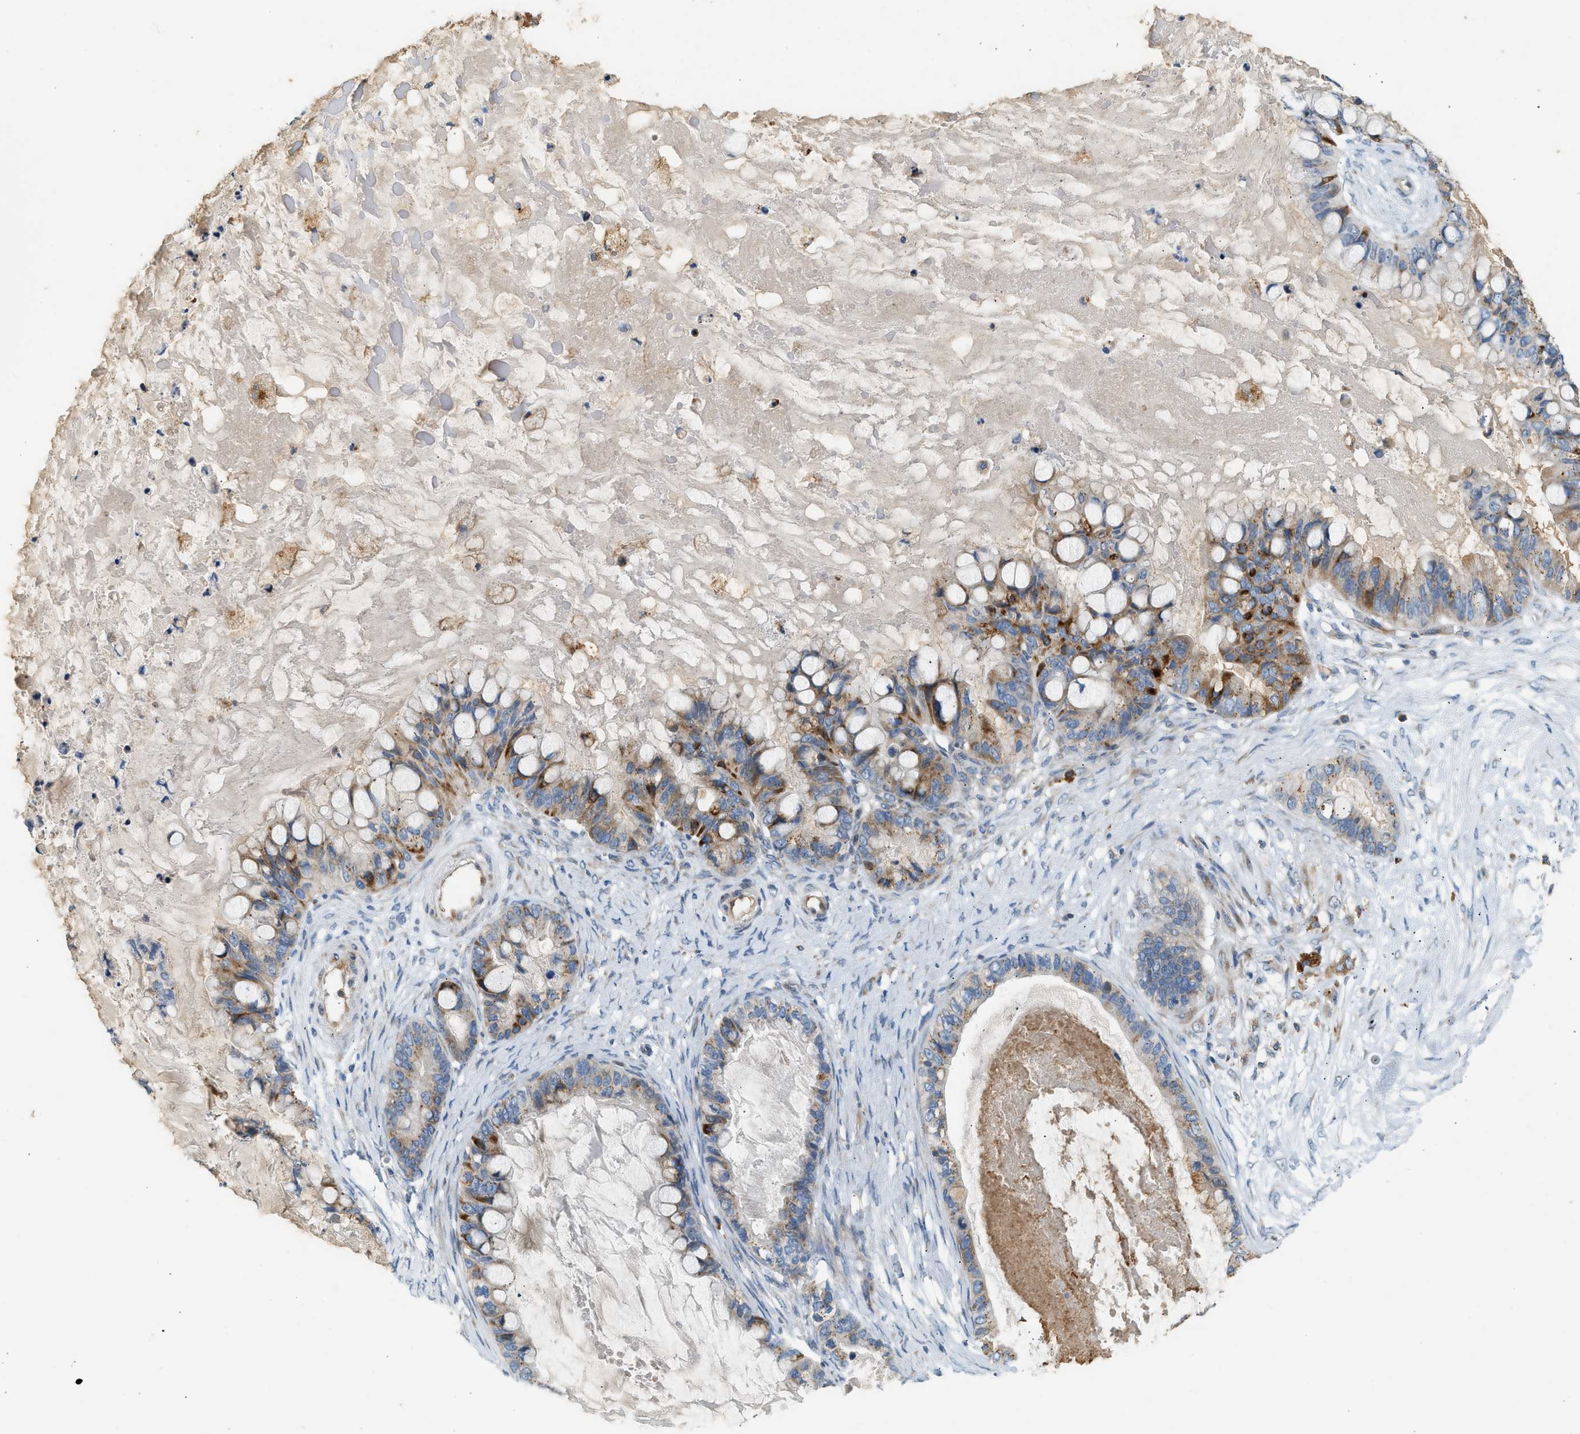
{"staining": {"intensity": "moderate", "quantity": ">75%", "location": "cytoplasmic/membranous"}, "tissue": "ovarian cancer", "cell_type": "Tumor cells", "image_type": "cancer", "snomed": [{"axis": "morphology", "description": "Cystadenocarcinoma, mucinous, NOS"}, {"axis": "topography", "description": "Ovary"}], "caption": "IHC image of ovarian cancer stained for a protein (brown), which demonstrates medium levels of moderate cytoplasmic/membranous positivity in about >75% of tumor cells.", "gene": "CTSB", "patient": {"sex": "female", "age": 80}}